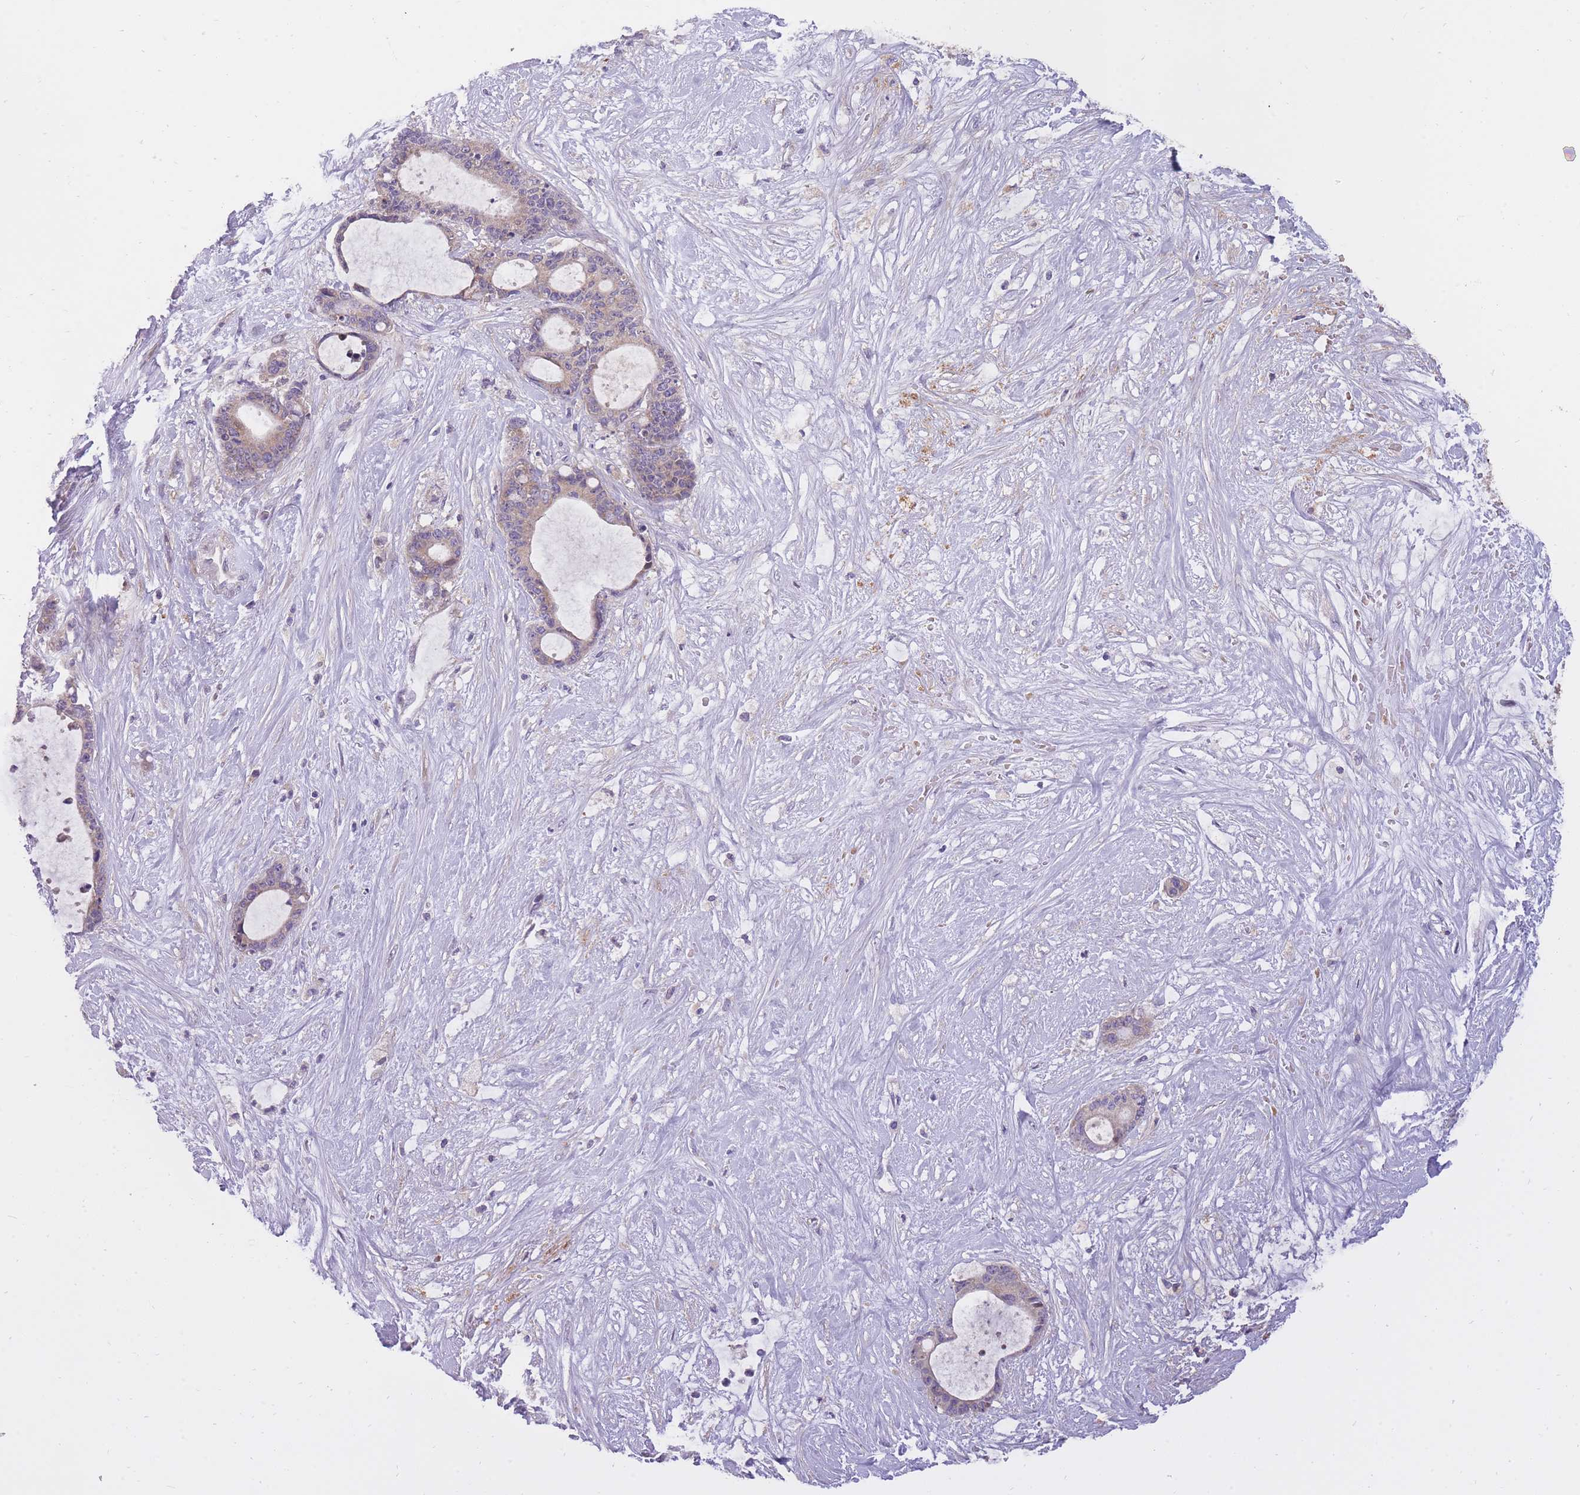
{"staining": {"intensity": "weak", "quantity": "25%-75%", "location": "cytoplasmic/membranous"}, "tissue": "liver cancer", "cell_type": "Tumor cells", "image_type": "cancer", "snomed": [{"axis": "morphology", "description": "Normal tissue, NOS"}, {"axis": "morphology", "description": "Cholangiocarcinoma"}, {"axis": "topography", "description": "Liver"}, {"axis": "topography", "description": "Peripheral nerve tissue"}], "caption": "Approximately 25%-75% of tumor cells in human cholangiocarcinoma (liver) show weak cytoplasmic/membranous protein staining as visualized by brown immunohistochemical staining.", "gene": "CRYGN", "patient": {"sex": "female", "age": 73}}